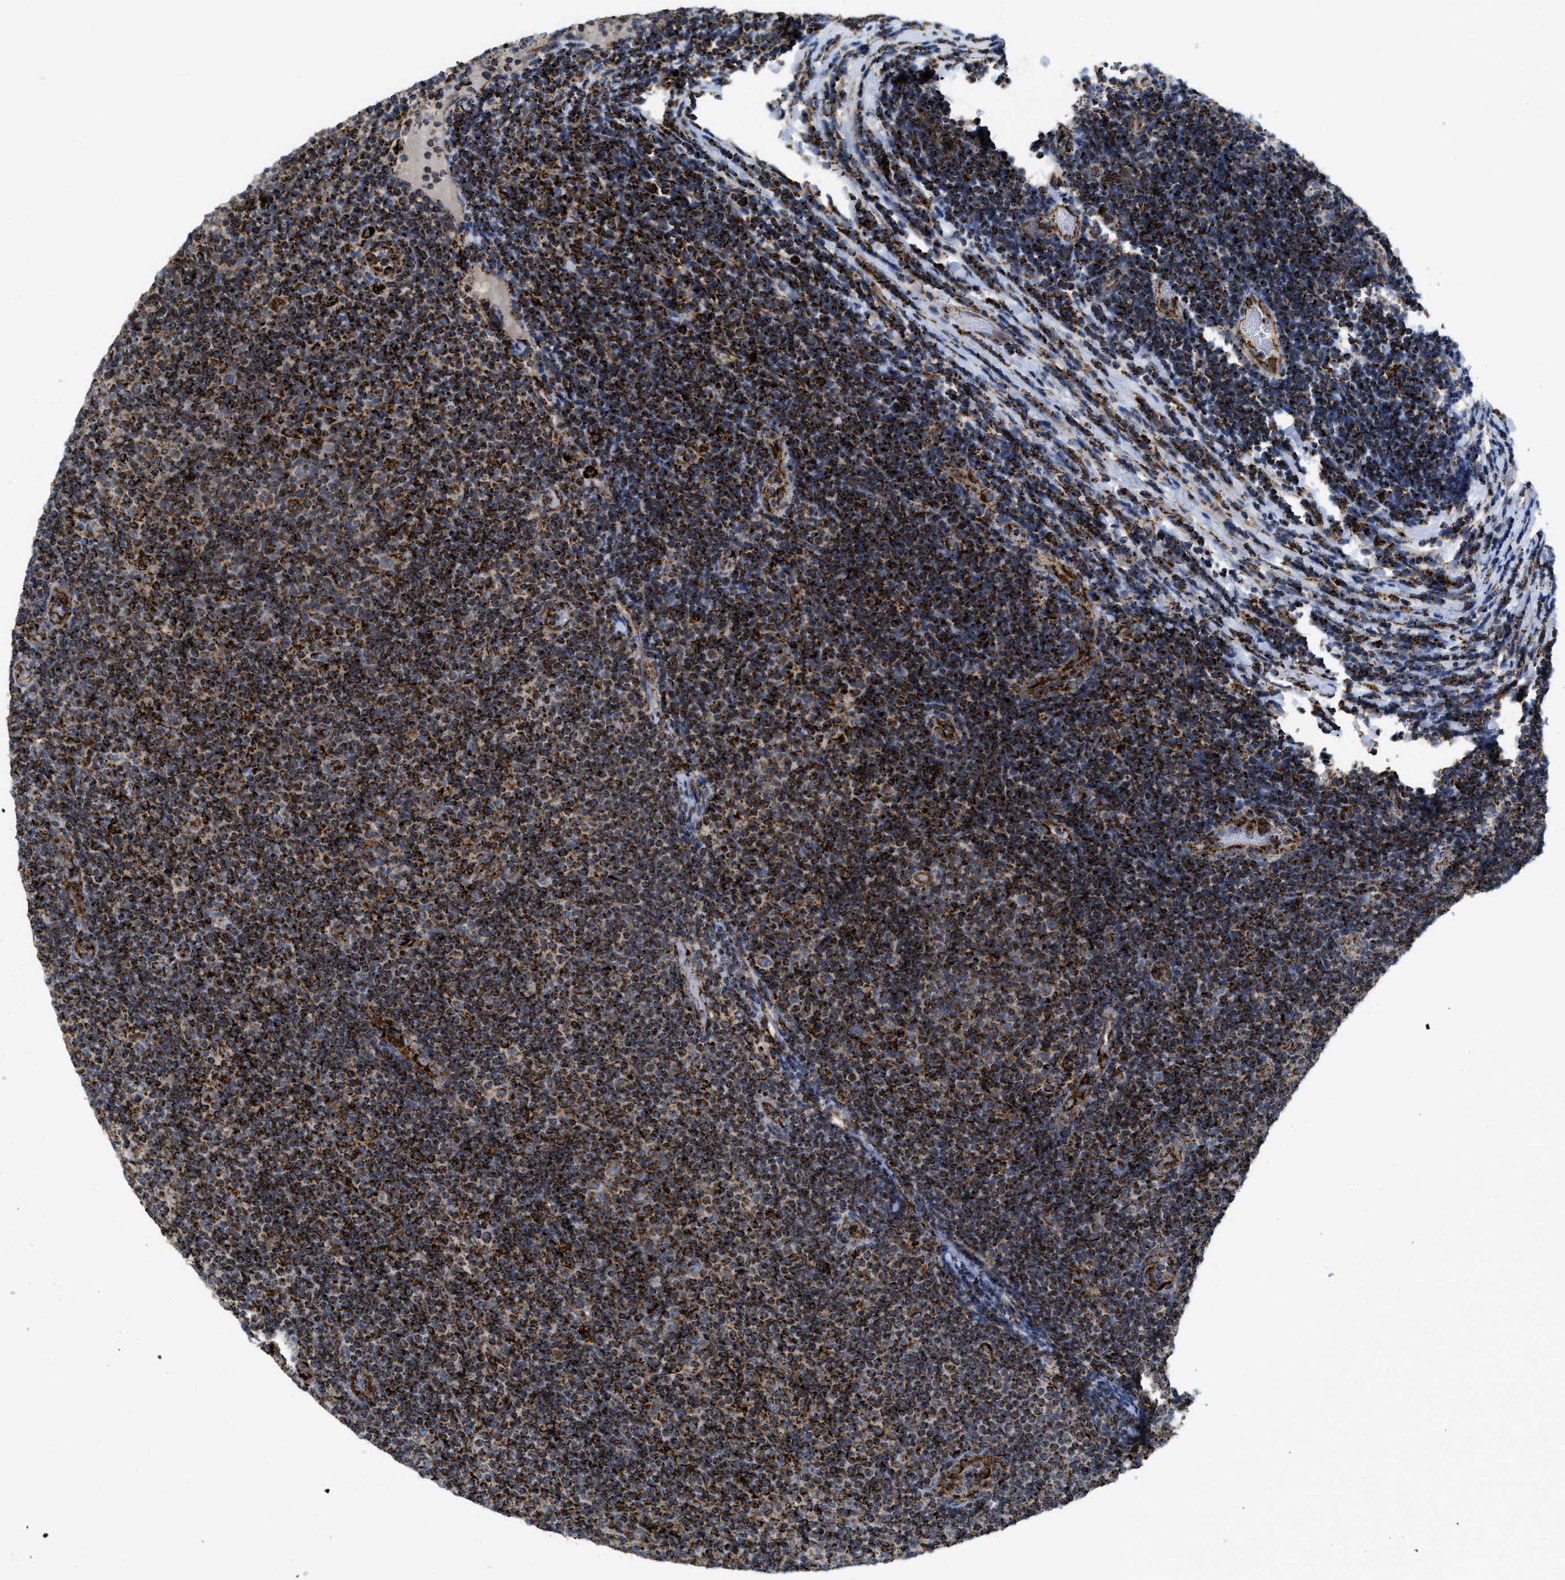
{"staining": {"intensity": "strong", "quantity": ">75%", "location": "cytoplasmic/membranous"}, "tissue": "lymphoma", "cell_type": "Tumor cells", "image_type": "cancer", "snomed": [{"axis": "morphology", "description": "Malignant lymphoma, non-Hodgkin's type, Low grade"}, {"axis": "topography", "description": "Lymph node"}], "caption": "Immunohistochemistry (IHC) of human low-grade malignant lymphoma, non-Hodgkin's type demonstrates high levels of strong cytoplasmic/membranous expression in about >75% of tumor cells.", "gene": "SQOR", "patient": {"sex": "male", "age": 83}}